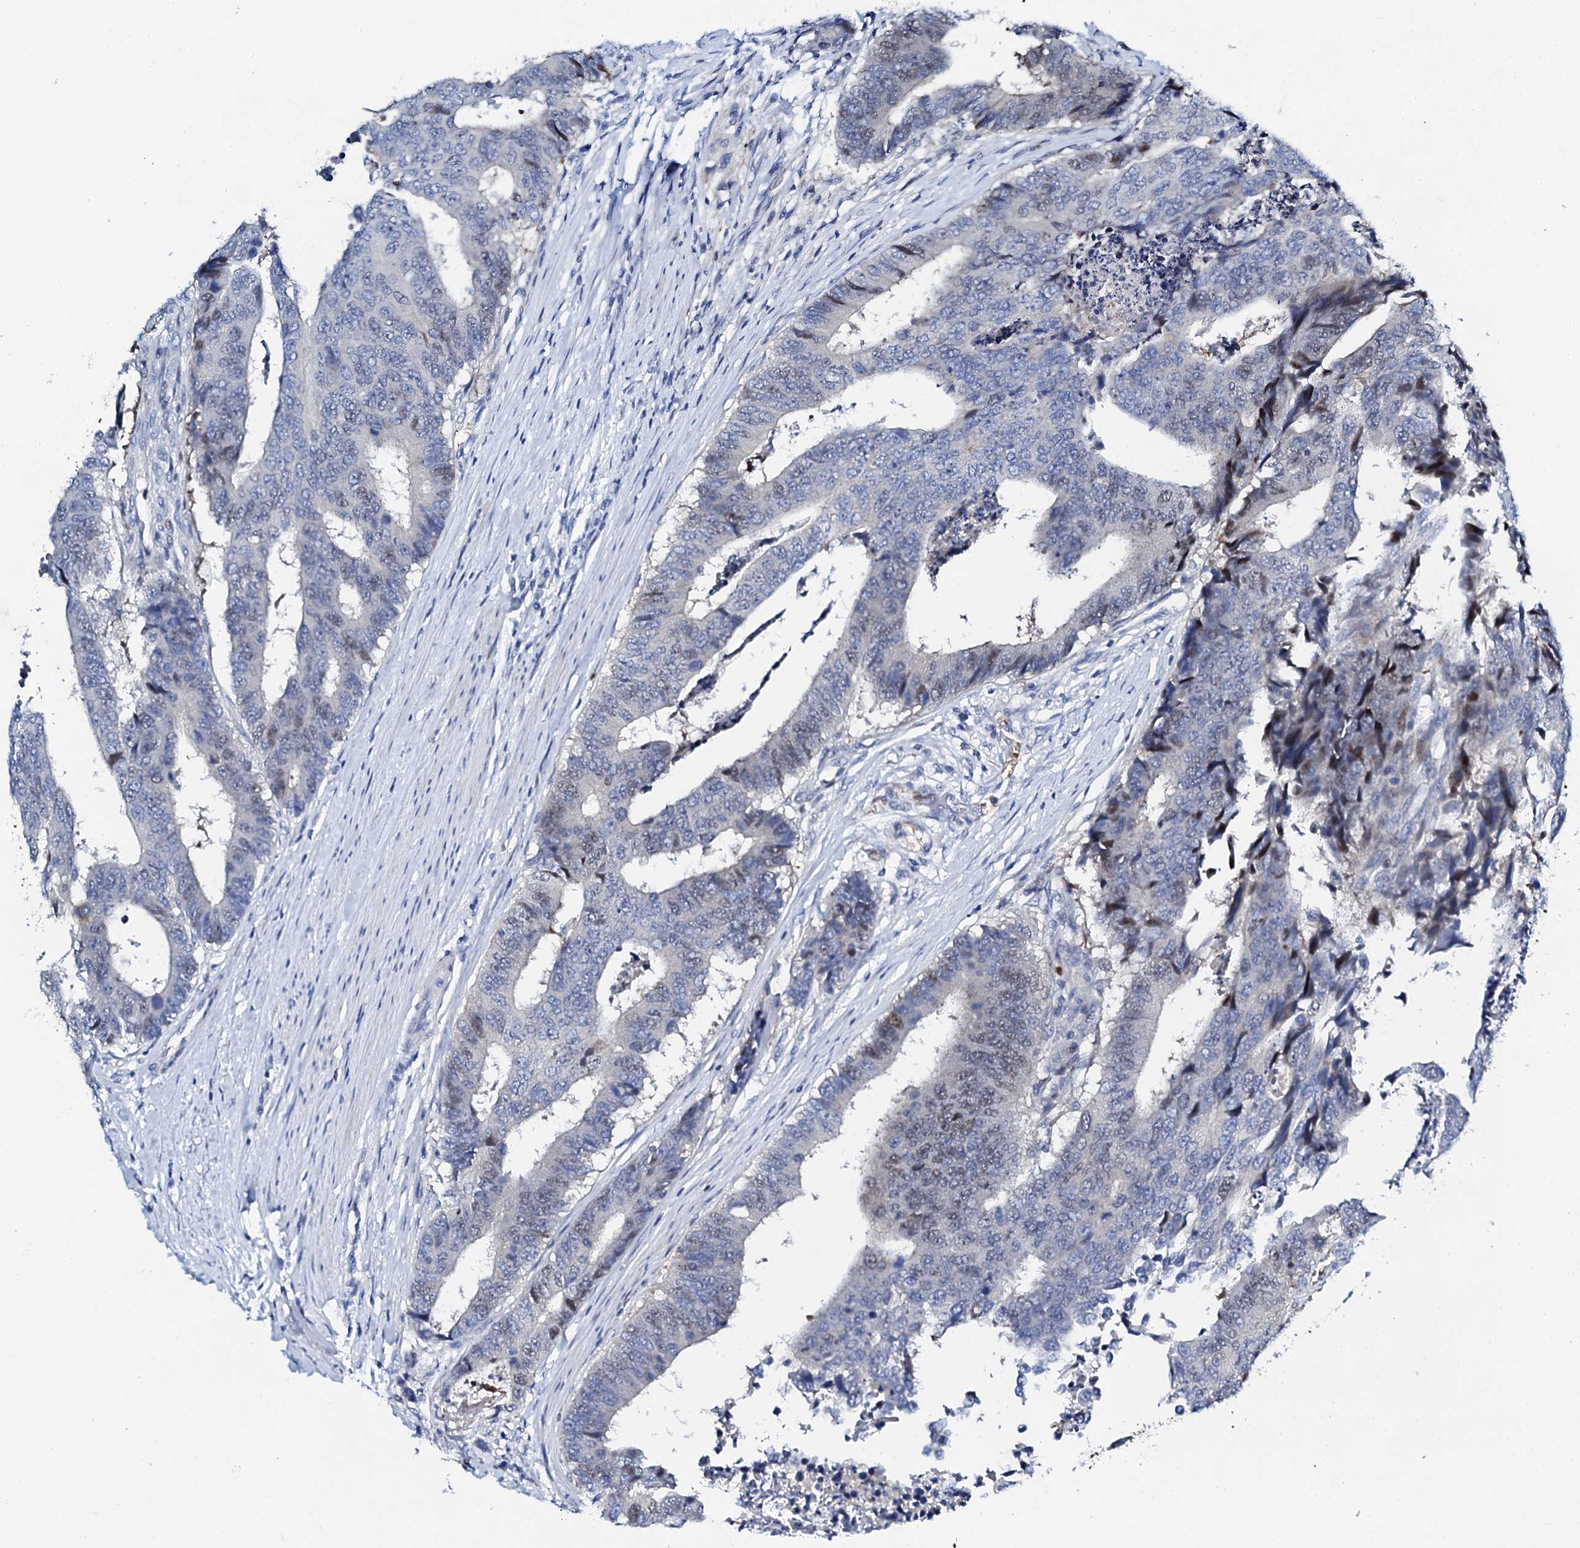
{"staining": {"intensity": "weak", "quantity": "<25%", "location": "nuclear"}, "tissue": "colorectal cancer", "cell_type": "Tumor cells", "image_type": "cancer", "snomed": [{"axis": "morphology", "description": "Adenocarcinoma, NOS"}, {"axis": "topography", "description": "Rectum"}], "caption": "Immunohistochemistry (IHC) histopathology image of neoplastic tissue: human colorectal adenocarcinoma stained with DAB reveals no significant protein staining in tumor cells. (DAB (3,3'-diaminobenzidine) IHC visualized using brightfield microscopy, high magnification).", "gene": "NUDT13", "patient": {"sex": "male", "age": 84}}